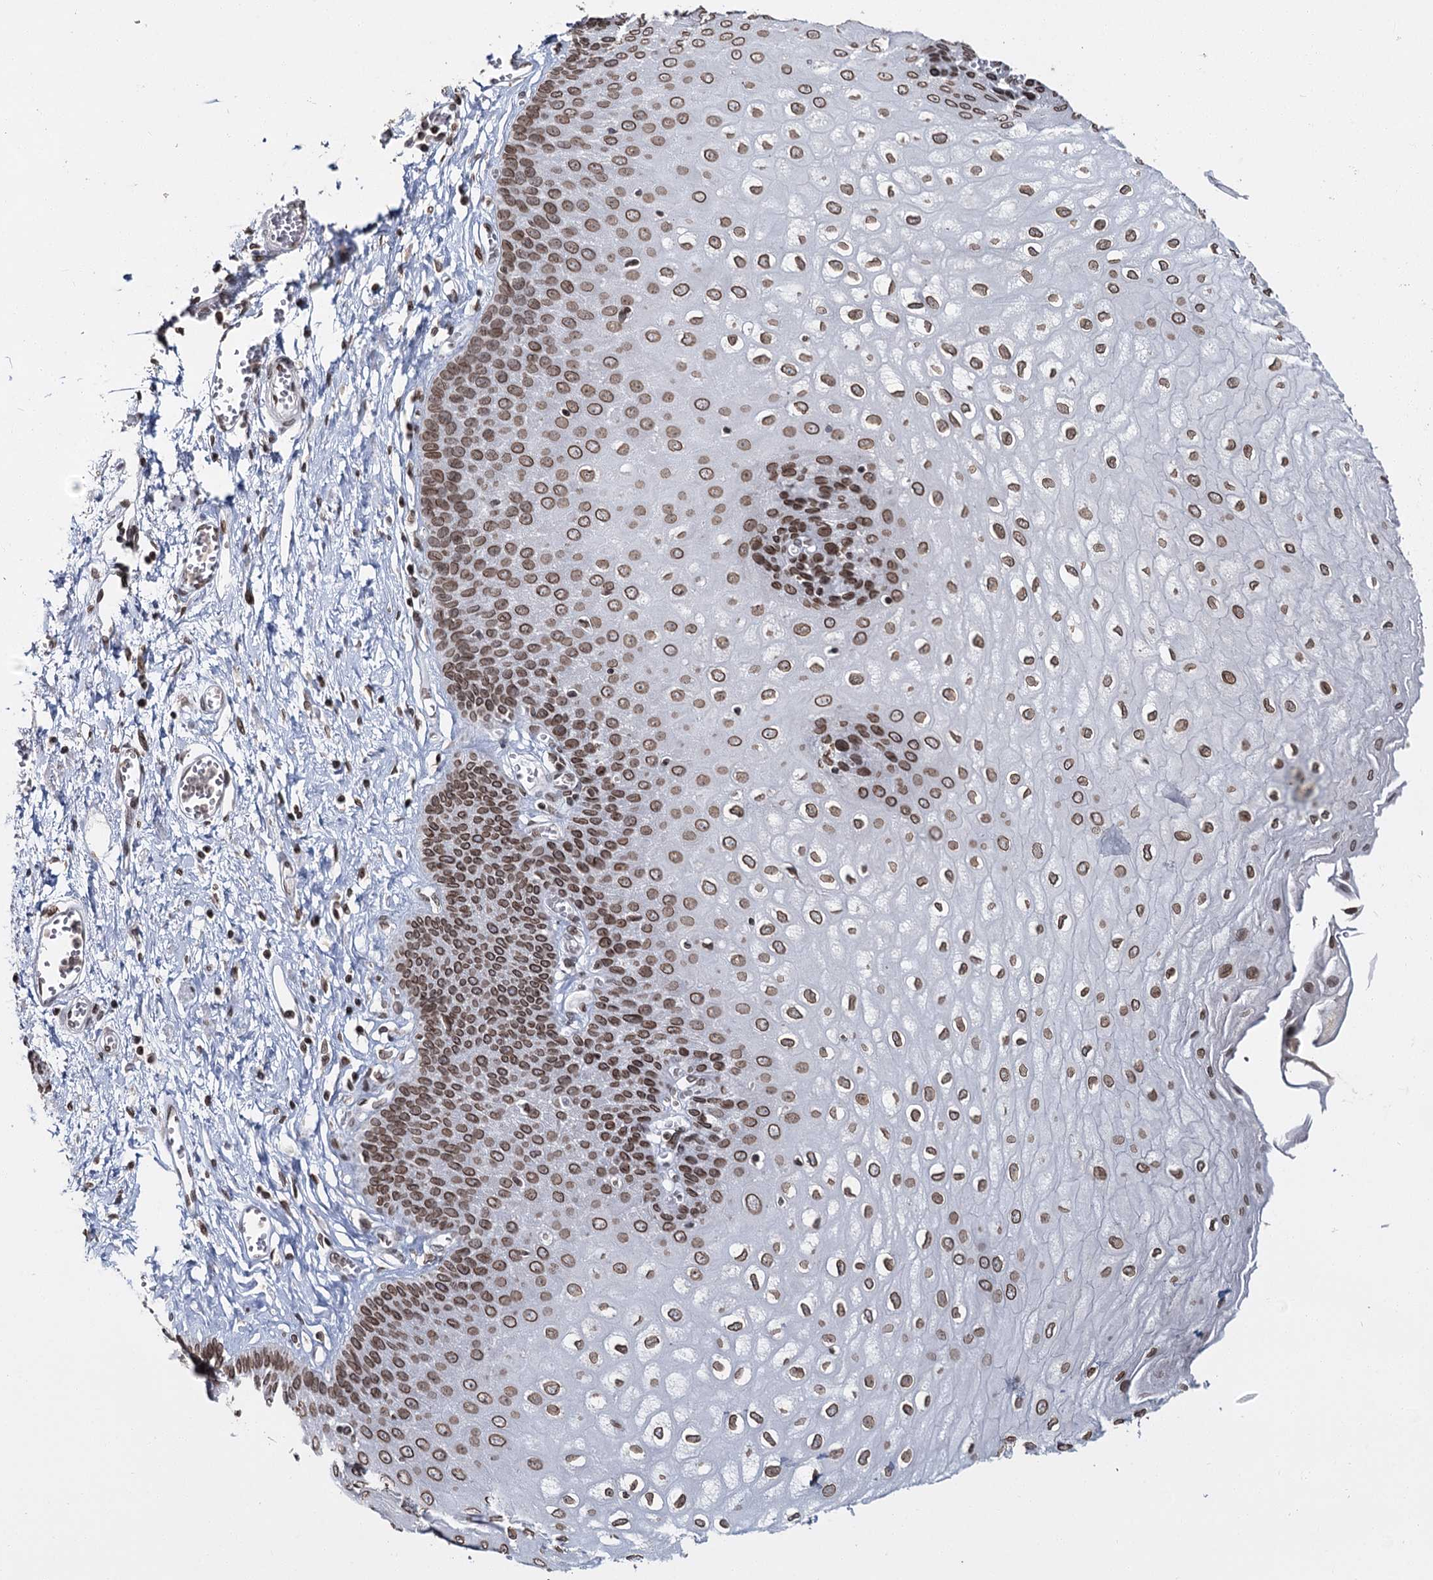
{"staining": {"intensity": "moderate", "quantity": ">75%", "location": "cytoplasmic/membranous,nuclear"}, "tissue": "esophagus", "cell_type": "Squamous epithelial cells", "image_type": "normal", "snomed": [{"axis": "morphology", "description": "Normal tissue, NOS"}, {"axis": "topography", "description": "Esophagus"}], "caption": "Immunohistochemical staining of unremarkable human esophagus reveals medium levels of moderate cytoplasmic/membranous,nuclear expression in about >75% of squamous epithelial cells. The protein of interest is shown in brown color, while the nuclei are stained blue.", "gene": "KIAA0930", "patient": {"sex": "male", "age": 60}}